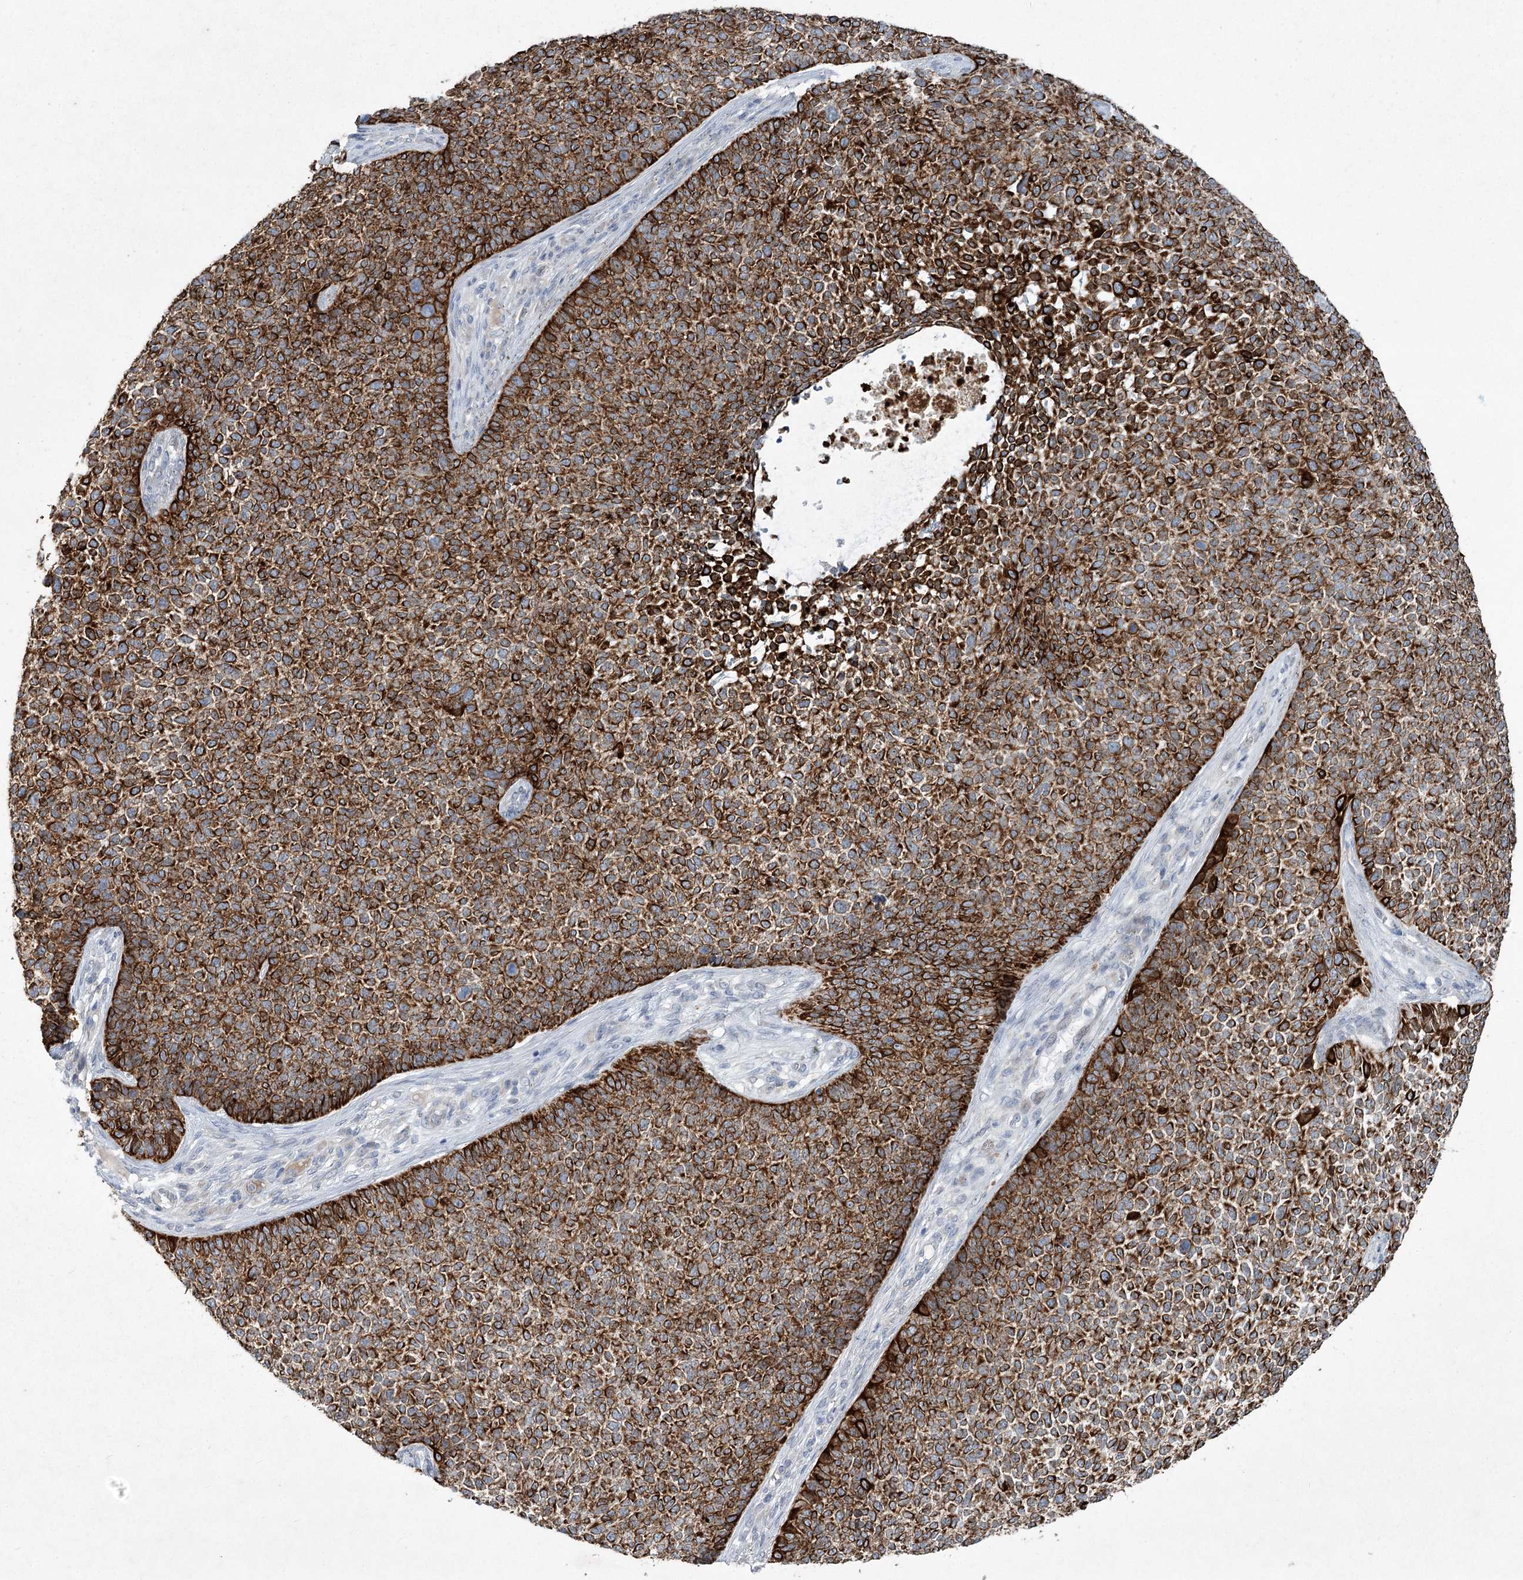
{"staining": {"intensity": "strong", "quantity": ">75%", "location": "cytoplasmic/membranous"}, "tissue": "skin cancer", "cell_type": "Tumor cells", "image_type": "cancer", "snomed": [{"axis": "morphology", "description": "Basal cell carcinoma"}, {"axis": "topography", "description": "Skin"}], "caption": "DAB (3,3'-diaminobenzidine) immunohistochemical staining of skin basal cell carcinoma displays strong cytoplasmic/membranous protein staining in about >75% of tumor cells.", "gene": "ABITRAM", "patient": {"sex": "female", "age": 84}}